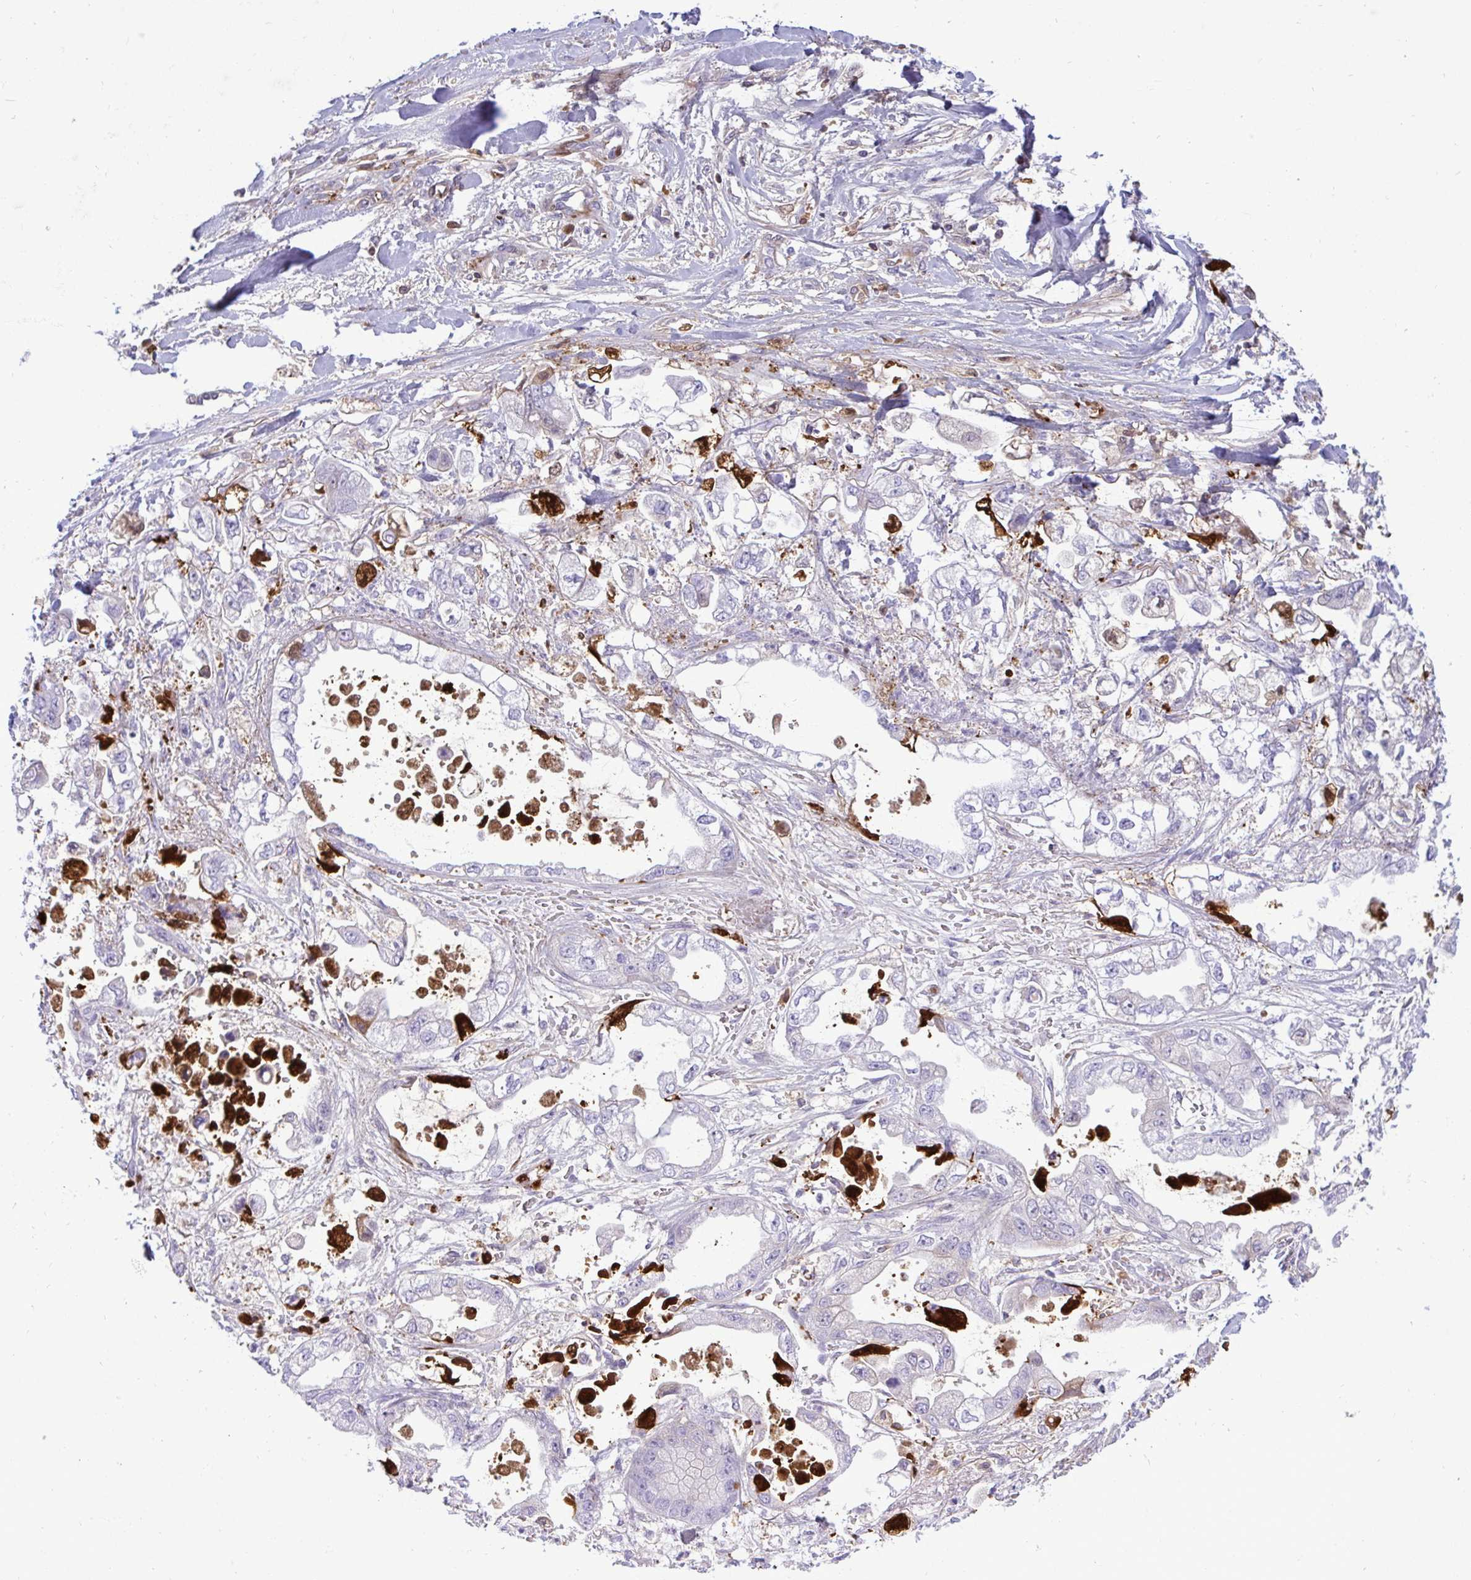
{"staining": {"intensity": "moderate", "quantity": "<25%", "location": "cytoplasmic/membranous,nuclear"}, "tissue": "stomach cancer", "cell_type": "Tumor cells", "image_type": "cancer", "snomed": [{"axis": "morphology", "description": "Adenocarcinoma, NOS"}, {"axis": "topography", "description": "Stomach"}], "caption": "An IHC histopathology image of neoplastic tissue is shown. Protein staining in brown highlights moderate cytoplasmic/membranous and nuclear positivity in stomach cancer (adenocarcinoma) within tumor cells. The protein is shown in brown color, while the nuclei are stained blue.", "gene": "F2", "patient": {"sex": "male", "age": 62}}